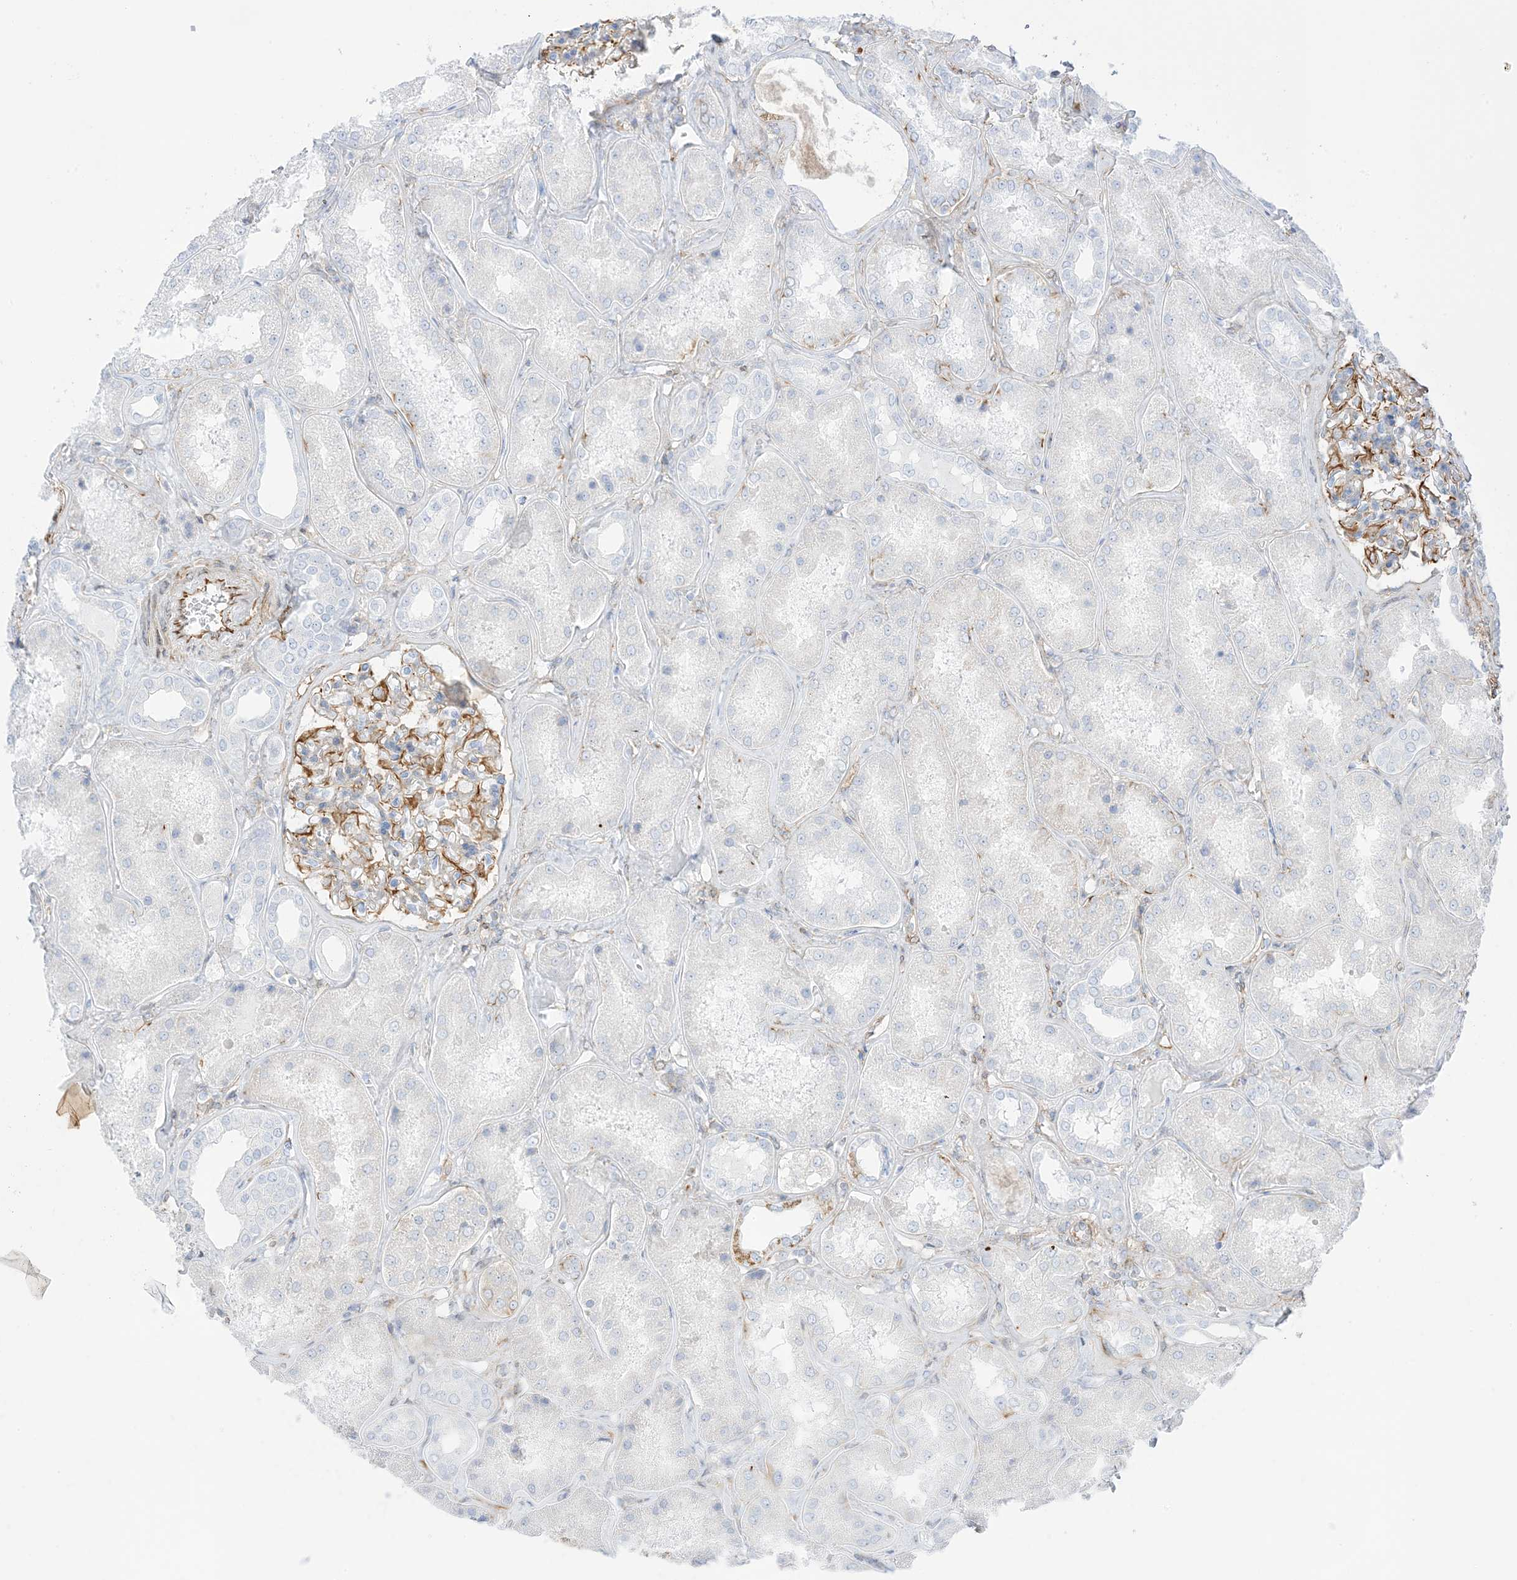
{"staining": {"intensity": "moderate", "quantity": "25%-75%", "location": "cytoplasmic/membranous"}, "tissue": "kidney", "cell_type": "Cells in glomeruli", "image_type": "normal", "snomed": [{"axis": "morphology", "description": "Normal tissue, NOS"}, {"axis": "topography", "description": "Kidney"}], "caption": "Cells in glomeruli demonstrate medium levels of moderate cytoplasmic/membranous staining in about 25%-75% of cells in benign kidney.", "gene": "PID1", "patient": {"sex": "female", "age": 56}}